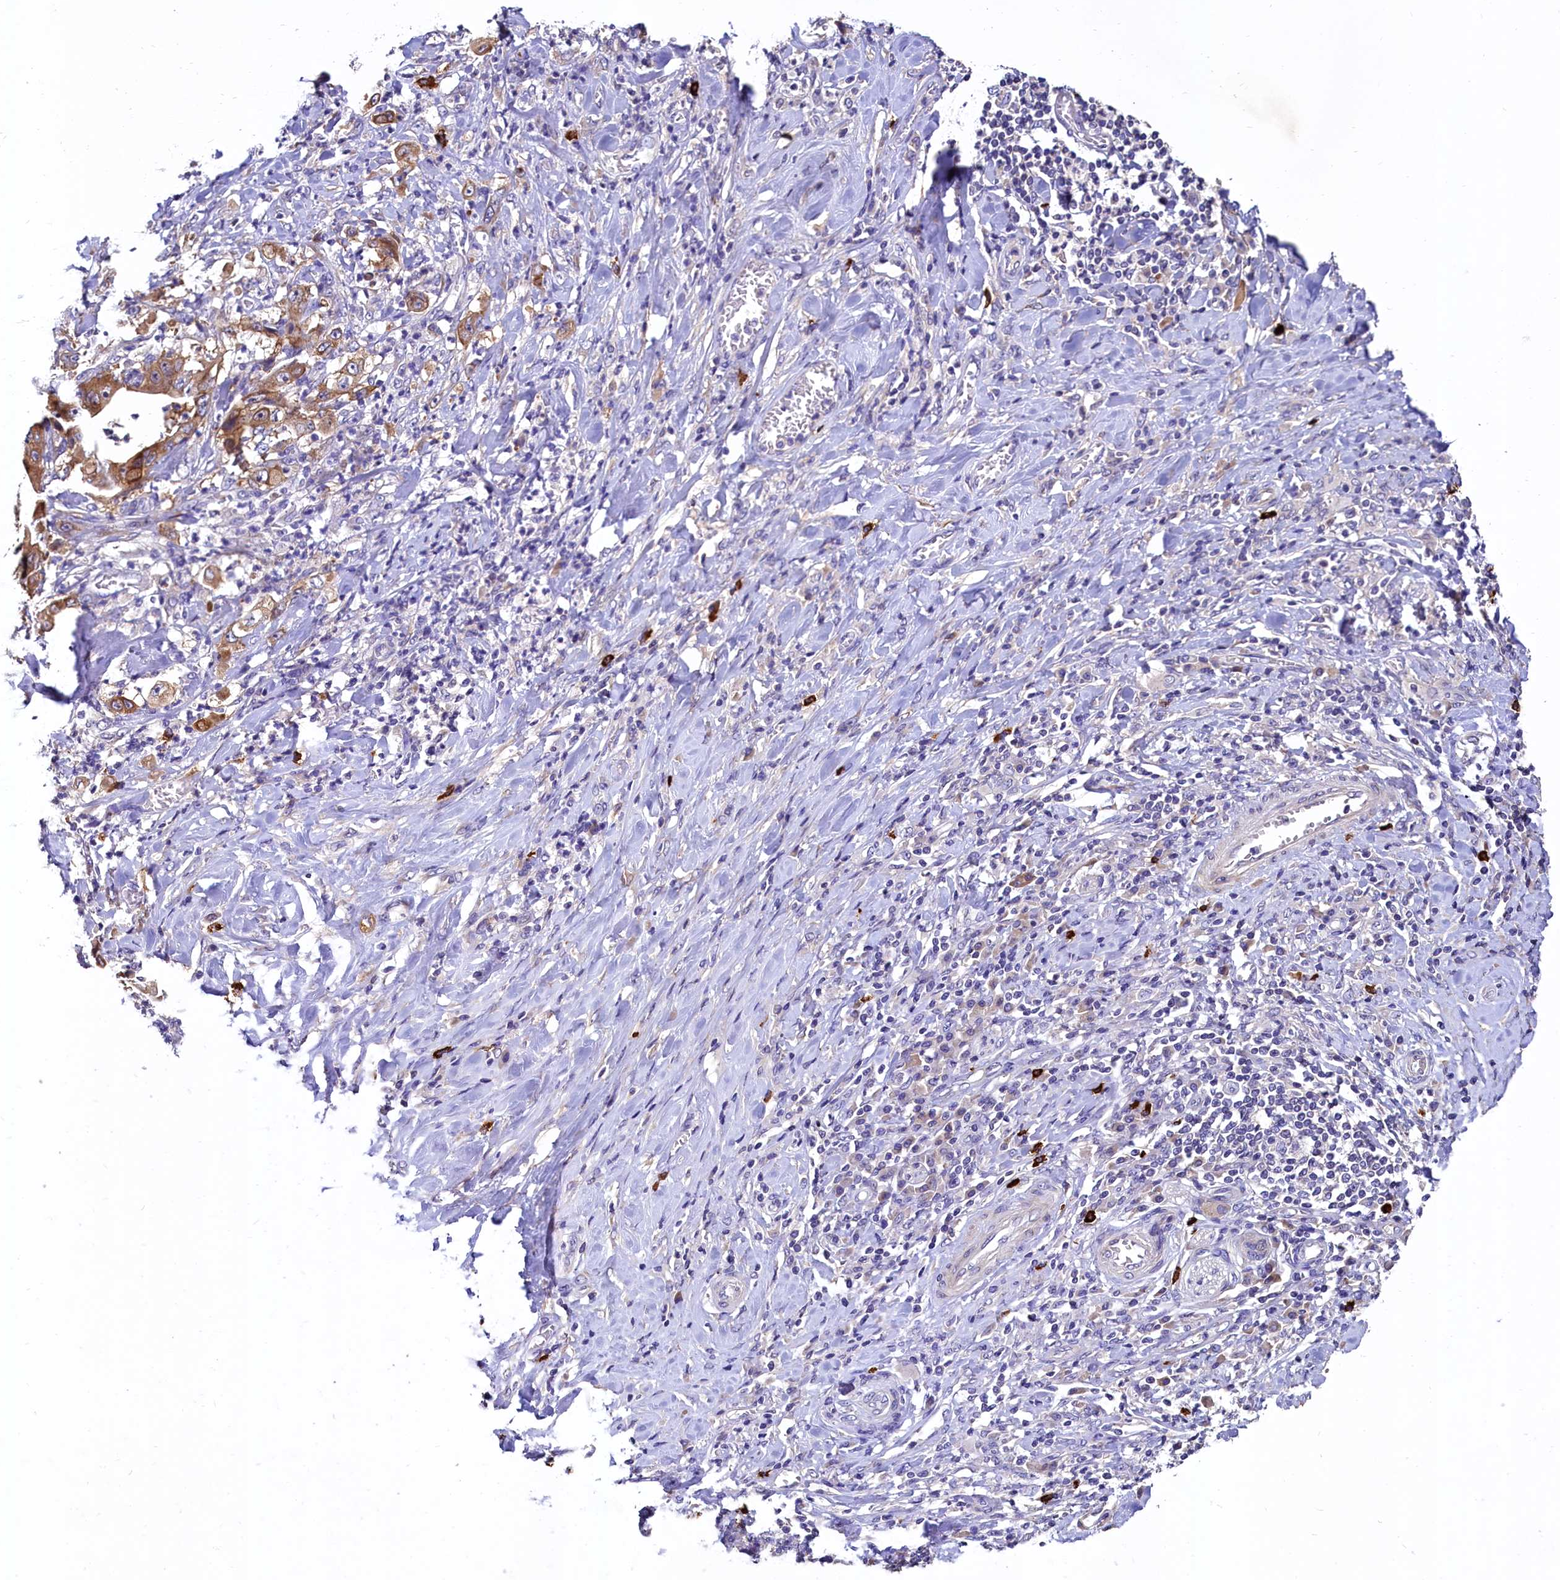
{"staining": {"intensity": "moderate", "quantity": ">75%", "location": "cytoplasmic/membranous"}, "tissue": "stomach cancer", "cell_type": "Tumor cells", "image_type": "cancer", "snomed": [{"axis": "morphology", "description": "Adenocarcinoma, NOS"}, {"axis": "topography", "description": "Stomach"}], "caption": "High-power microscopy captured an IHC micrograph of stomach cancer, revealing moderate cytoplasmic/membranous positivity in approximately >75% of tumor cells.", "gene": "EPS8L2", "patient": {"sex": "female", "age": 73}}